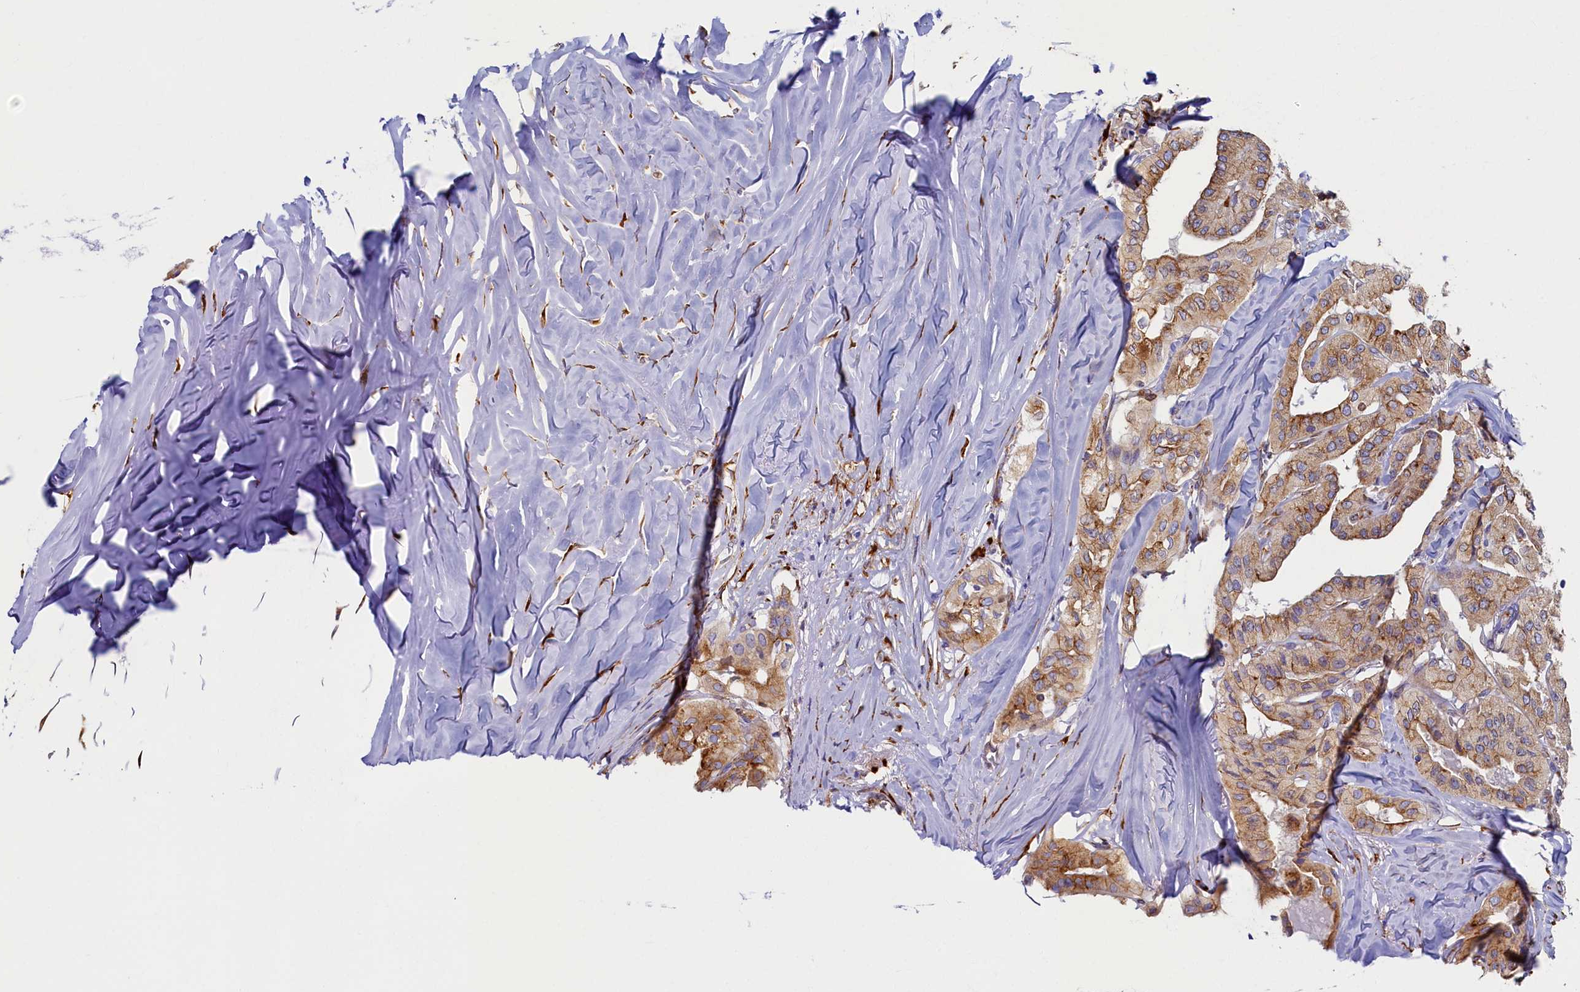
{"staining": {"intensity": "moderate", "quantity": ">75%", "location": "cytoplasmic/membranous"}, "tissue": "thyroid cancer", "cell_type": "Tumor cells", "image_type": "cancer", "snomed": [{"axis": "morphology", "description": "Papillary adenocarcinoma, NOS"}, {"axis": "topography", "description": "Thyroid gland"}], "caption": "Moderate cytoplasmic/membranous positivity for a protein is identified in about >75% of tumor cells of thyroid cancer using IHC.", "gene": "TMEM18", "patient": {"sex": "female", "age": 59}}